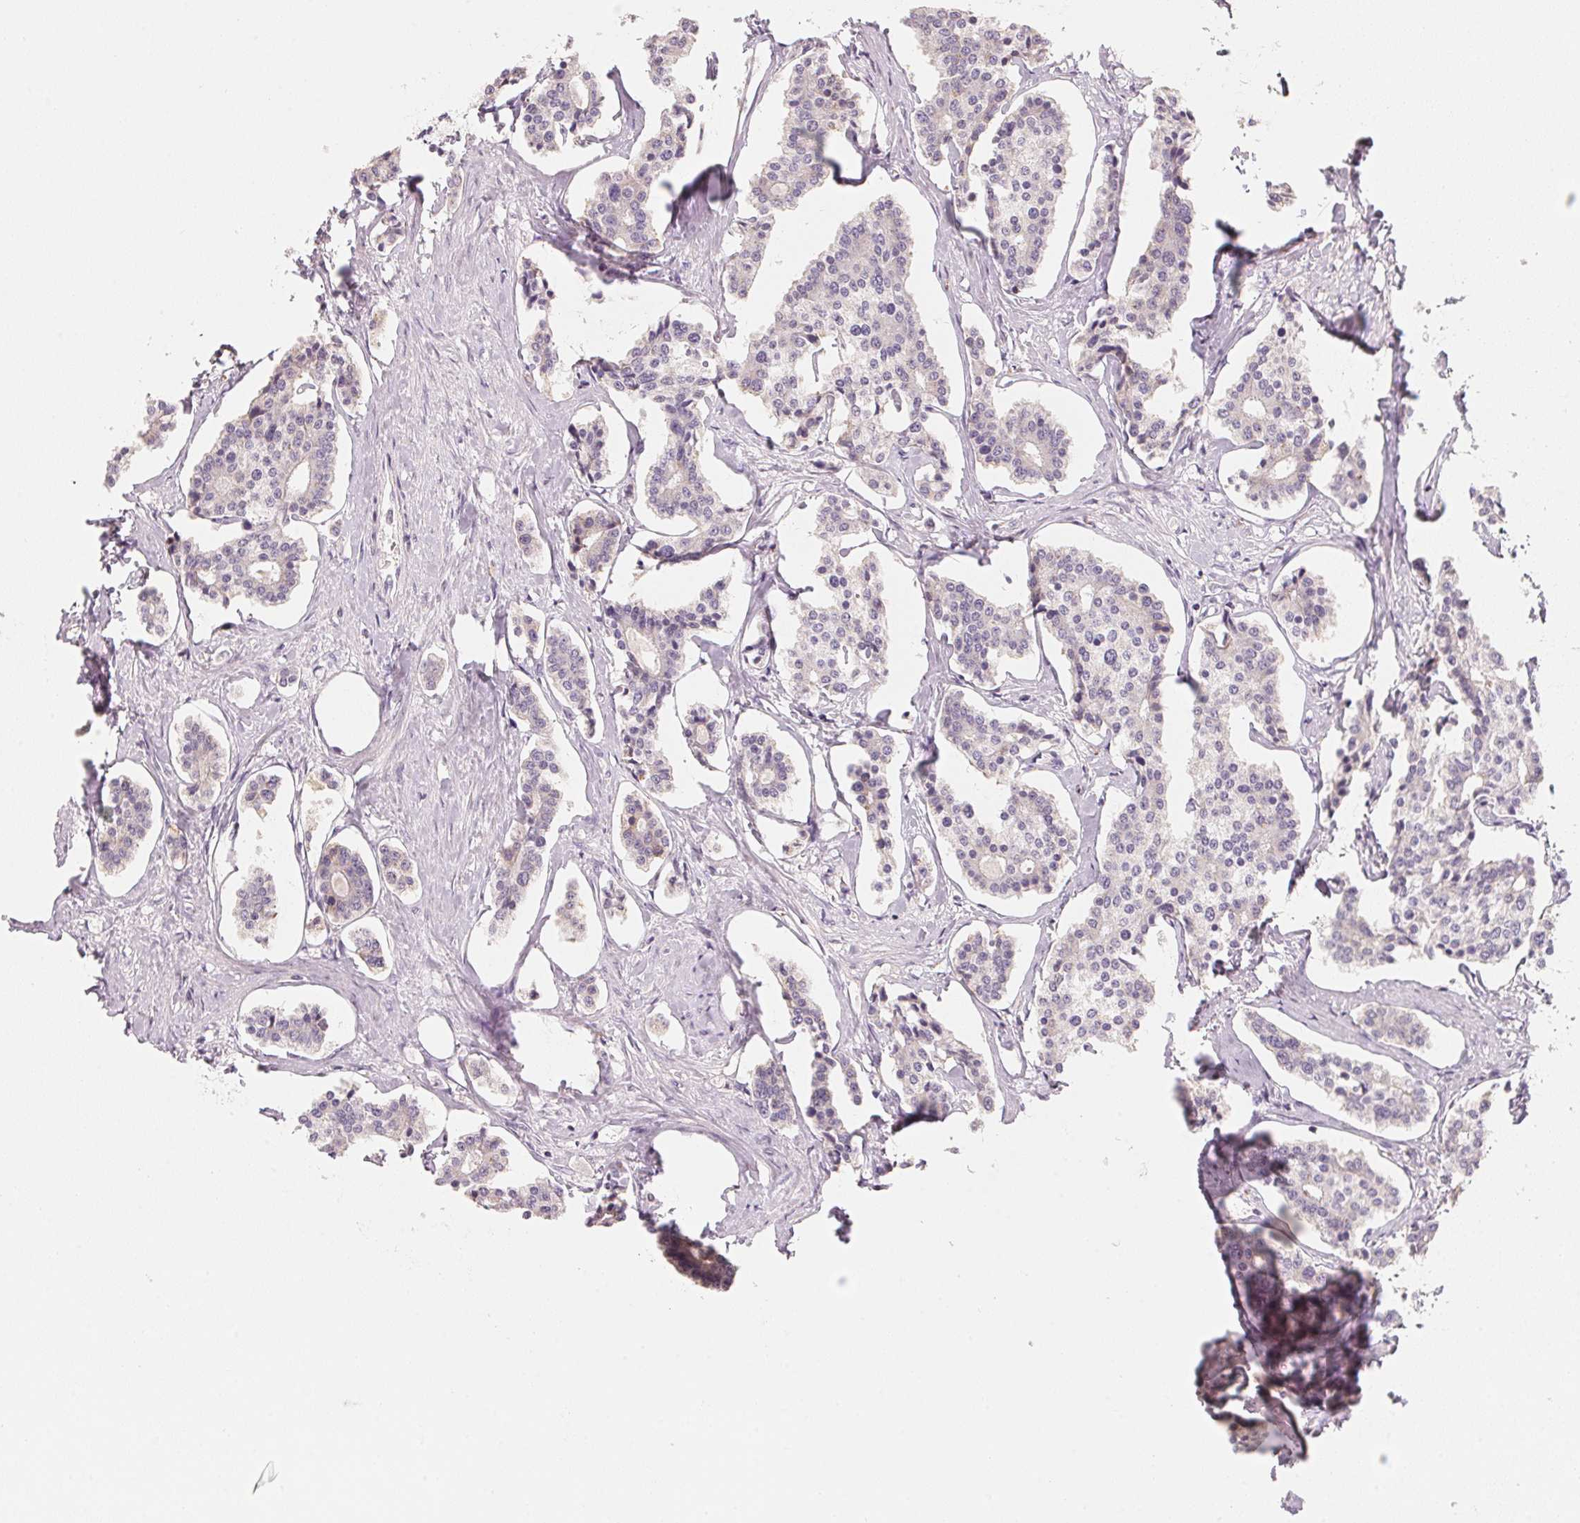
{"staining": {"intensity": "negative", "quantity": "none", "location": "none"}, "tissue": "carcinoid", "cell_type": "Tumor cells", "image_type": "cancer", "snomed": [{"axis": "morphology", "description": "Carcinoid, malignant, NOS"}, {"axis": "topography", "description": "Small intestine"}], "caption": "Tumor cells are negative for brown protein staining in carcinoid.", "gene": "TREH", "patient": {"sex": "female", "age": 65}}